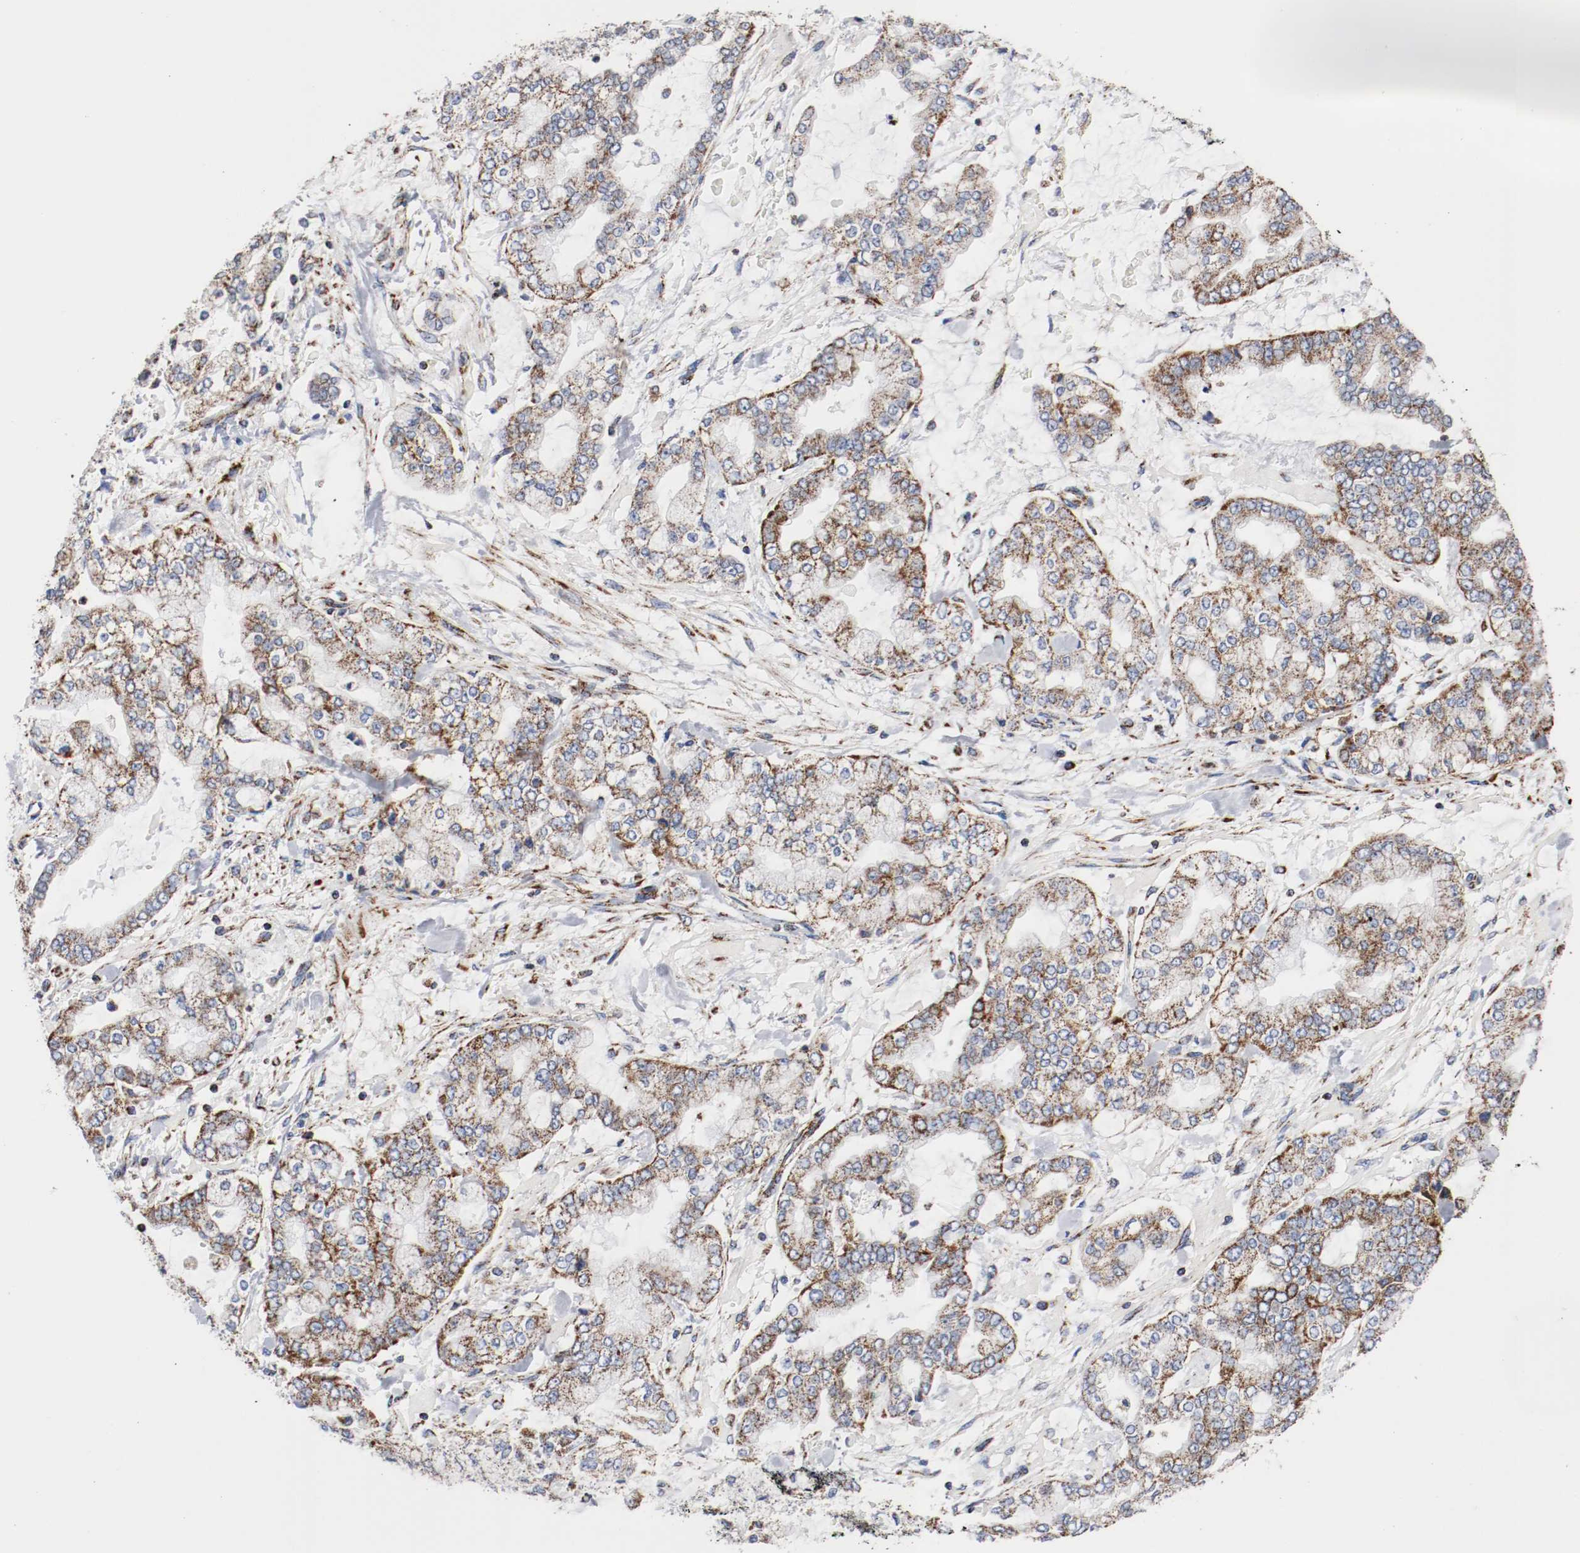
{"staining": {"intensity": "moderate", "quantity": "25%-75%", "location": "cytoplasmic/membranous"}, "tissue": "stomach cancer", "cell_type": "Tumor cells", "image_type": "cancer", "snomed": [{"axis": "morphology", "description": "Normal tissue, NOS"}, {"axis": "morphology", "description": "Adenocarcinoma, NOS"}, {"axis": "topography", "description": "Stomach, upper"}, {"axis": "topography", "description": "Stomach"}], "caption": "Approximately 25%-75% of tumor cells in human stomach adenocarcinoma show moderate cytoplasmic/membranous protein expression as visualized by brown immunohistochemical staining.", "gene": "TUBD1", "patient": {"sex": "male", "age": 76}}